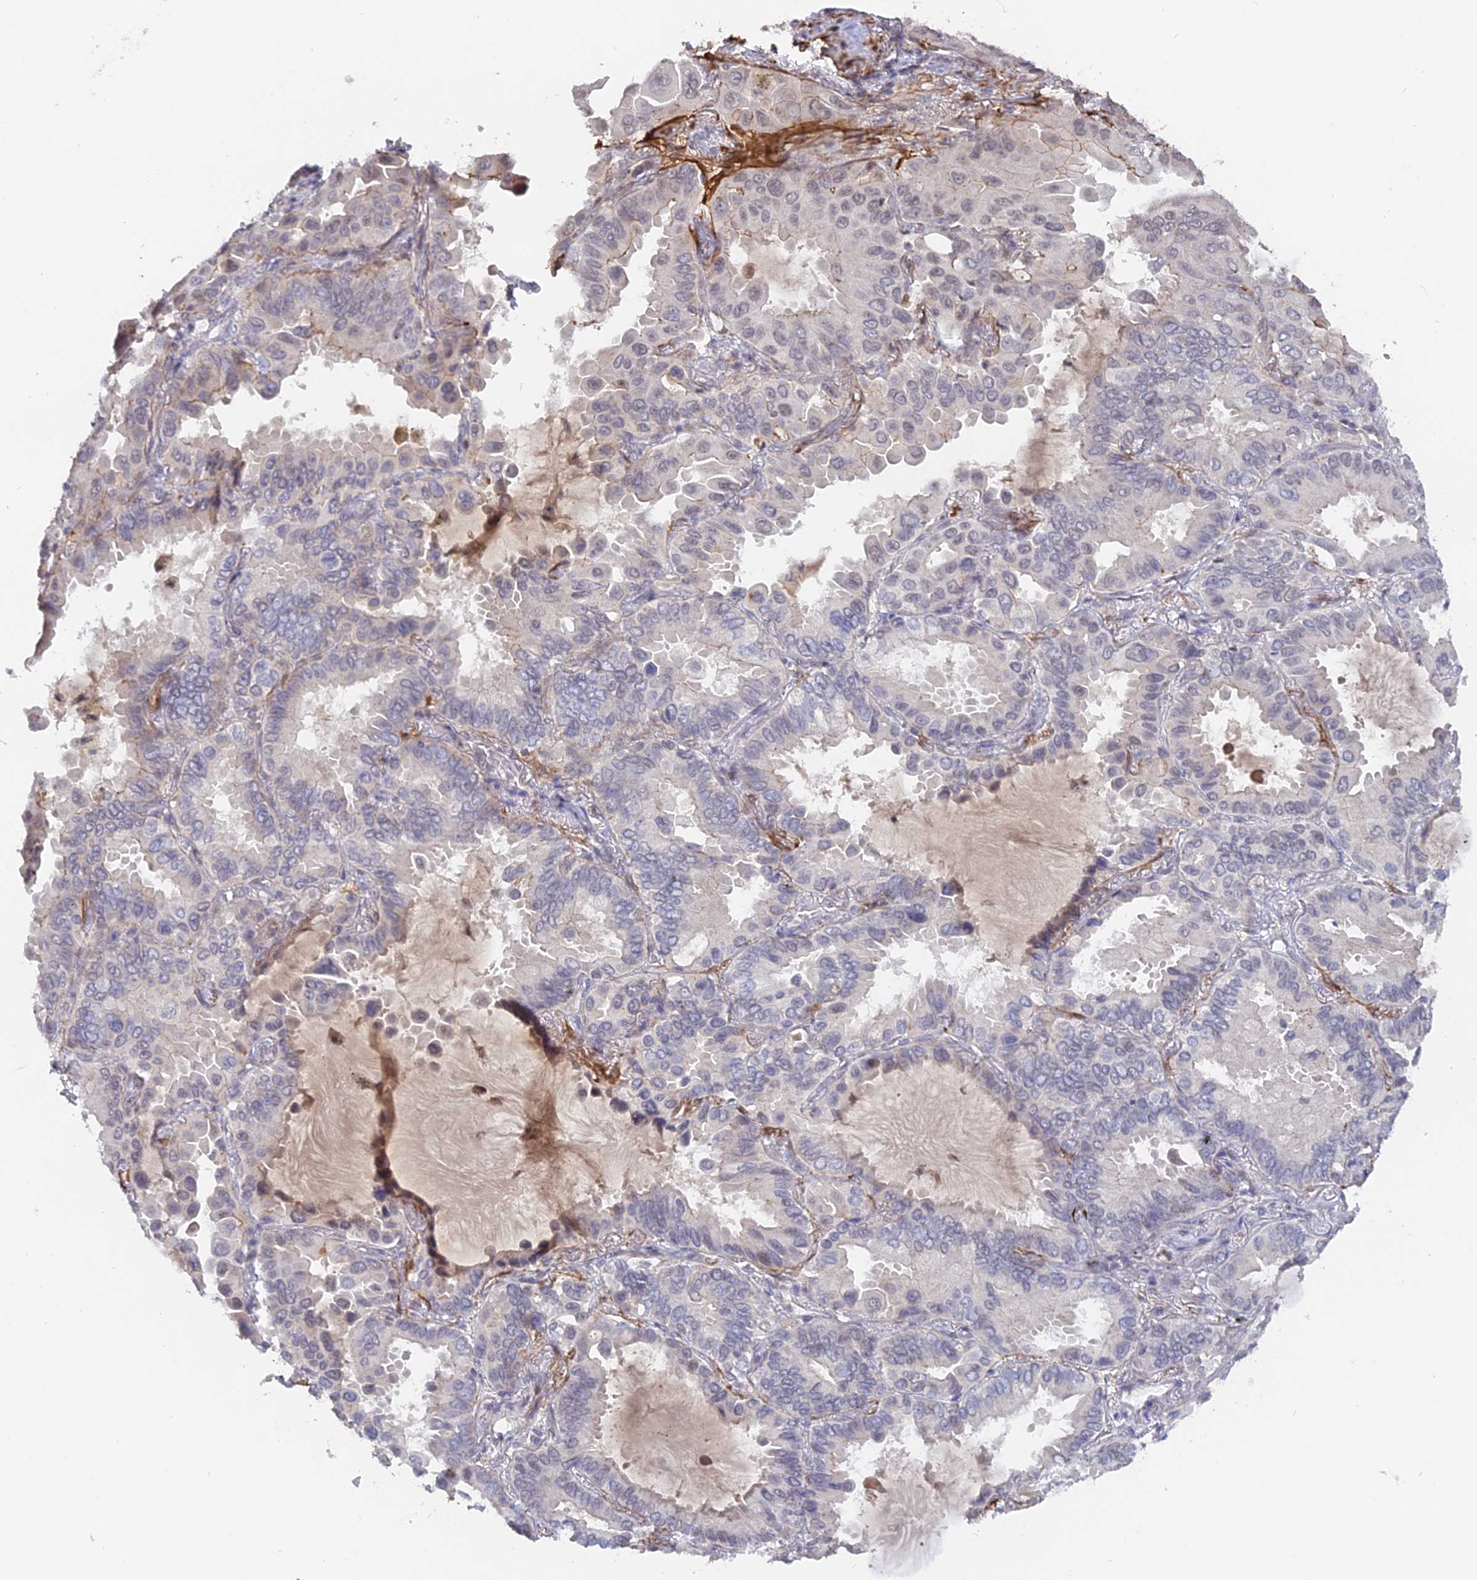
{"staining": {"intensity": "negative", "quantity": "none", "location": "none"}, "tissue": "lung cancer", "cell_type": "Tumor cells", "image_type": "cancer", "snomed": [{"axis": "morphology", "description": "Adenocarcinoma, NOS"}, {"axis": "topography", "description": "Lung"}], "caption": "Immunohistochemical staining of human adenocarcinoma (lung) reveals no significant staining in tumor cells.", "gene": "CCDC154", "patient": {"sex": "male", "age": 64}}